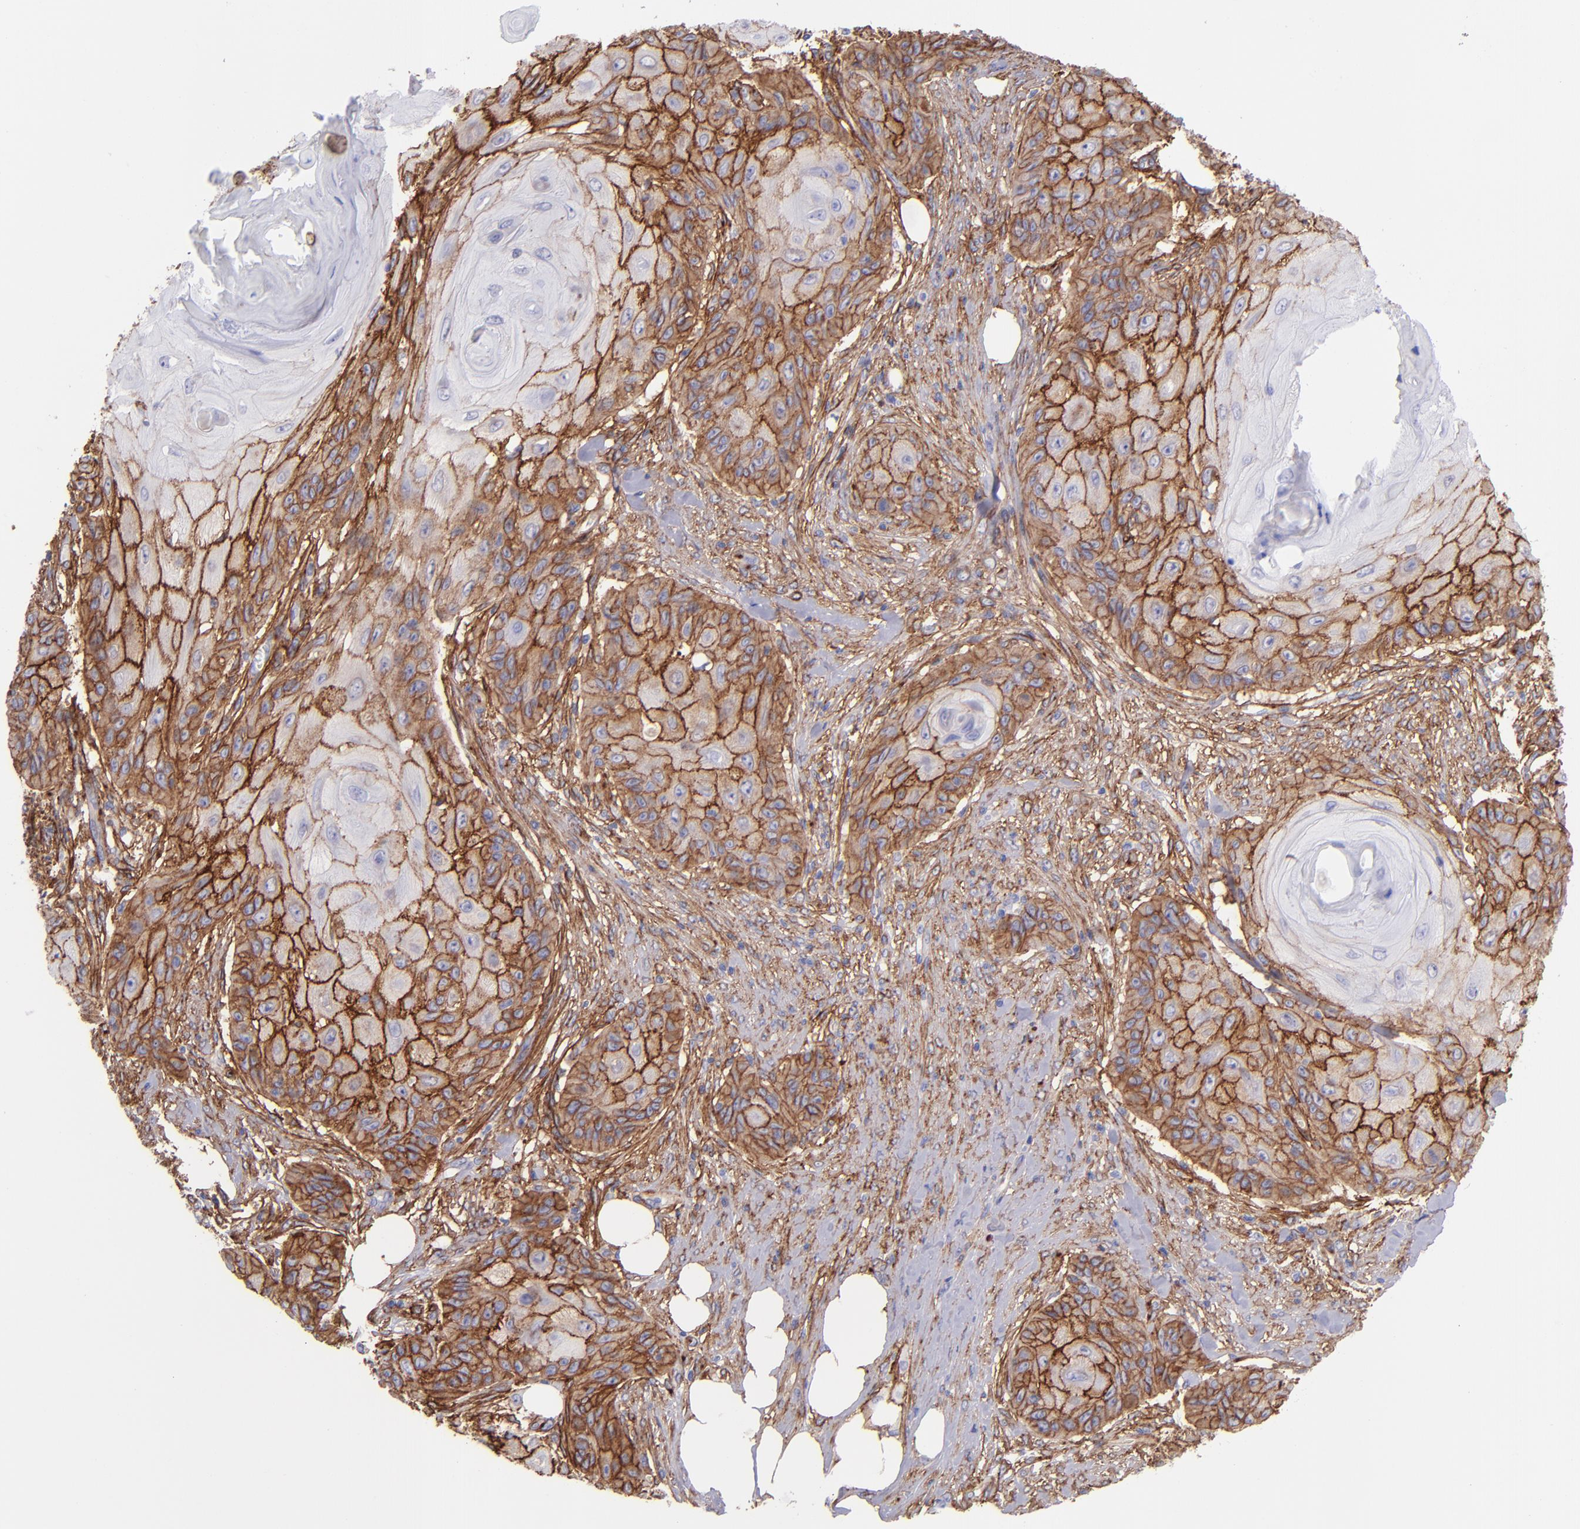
{"staining": {"intensity": "strong", "quantity": "25%-75%", "location": "cytoplasmic/membranous"}, "tissue": "skin cancer", "cell_type": "Tumor cells", "image_type": "cancer", "snomed": [{"axis": "morphology", "description": "Squamous cell carcinoma, NOS"}, {"axis": "topography", "description": "Skin"}], "caption": "A high amount of strong cytoplasmic/membranous expression is seen in about 25%-75% of tumor cells in squamous cell carcinoma (skin) tissue.", "gene": "ITGAV", "patient": {"sex": "female", "age": 88}}